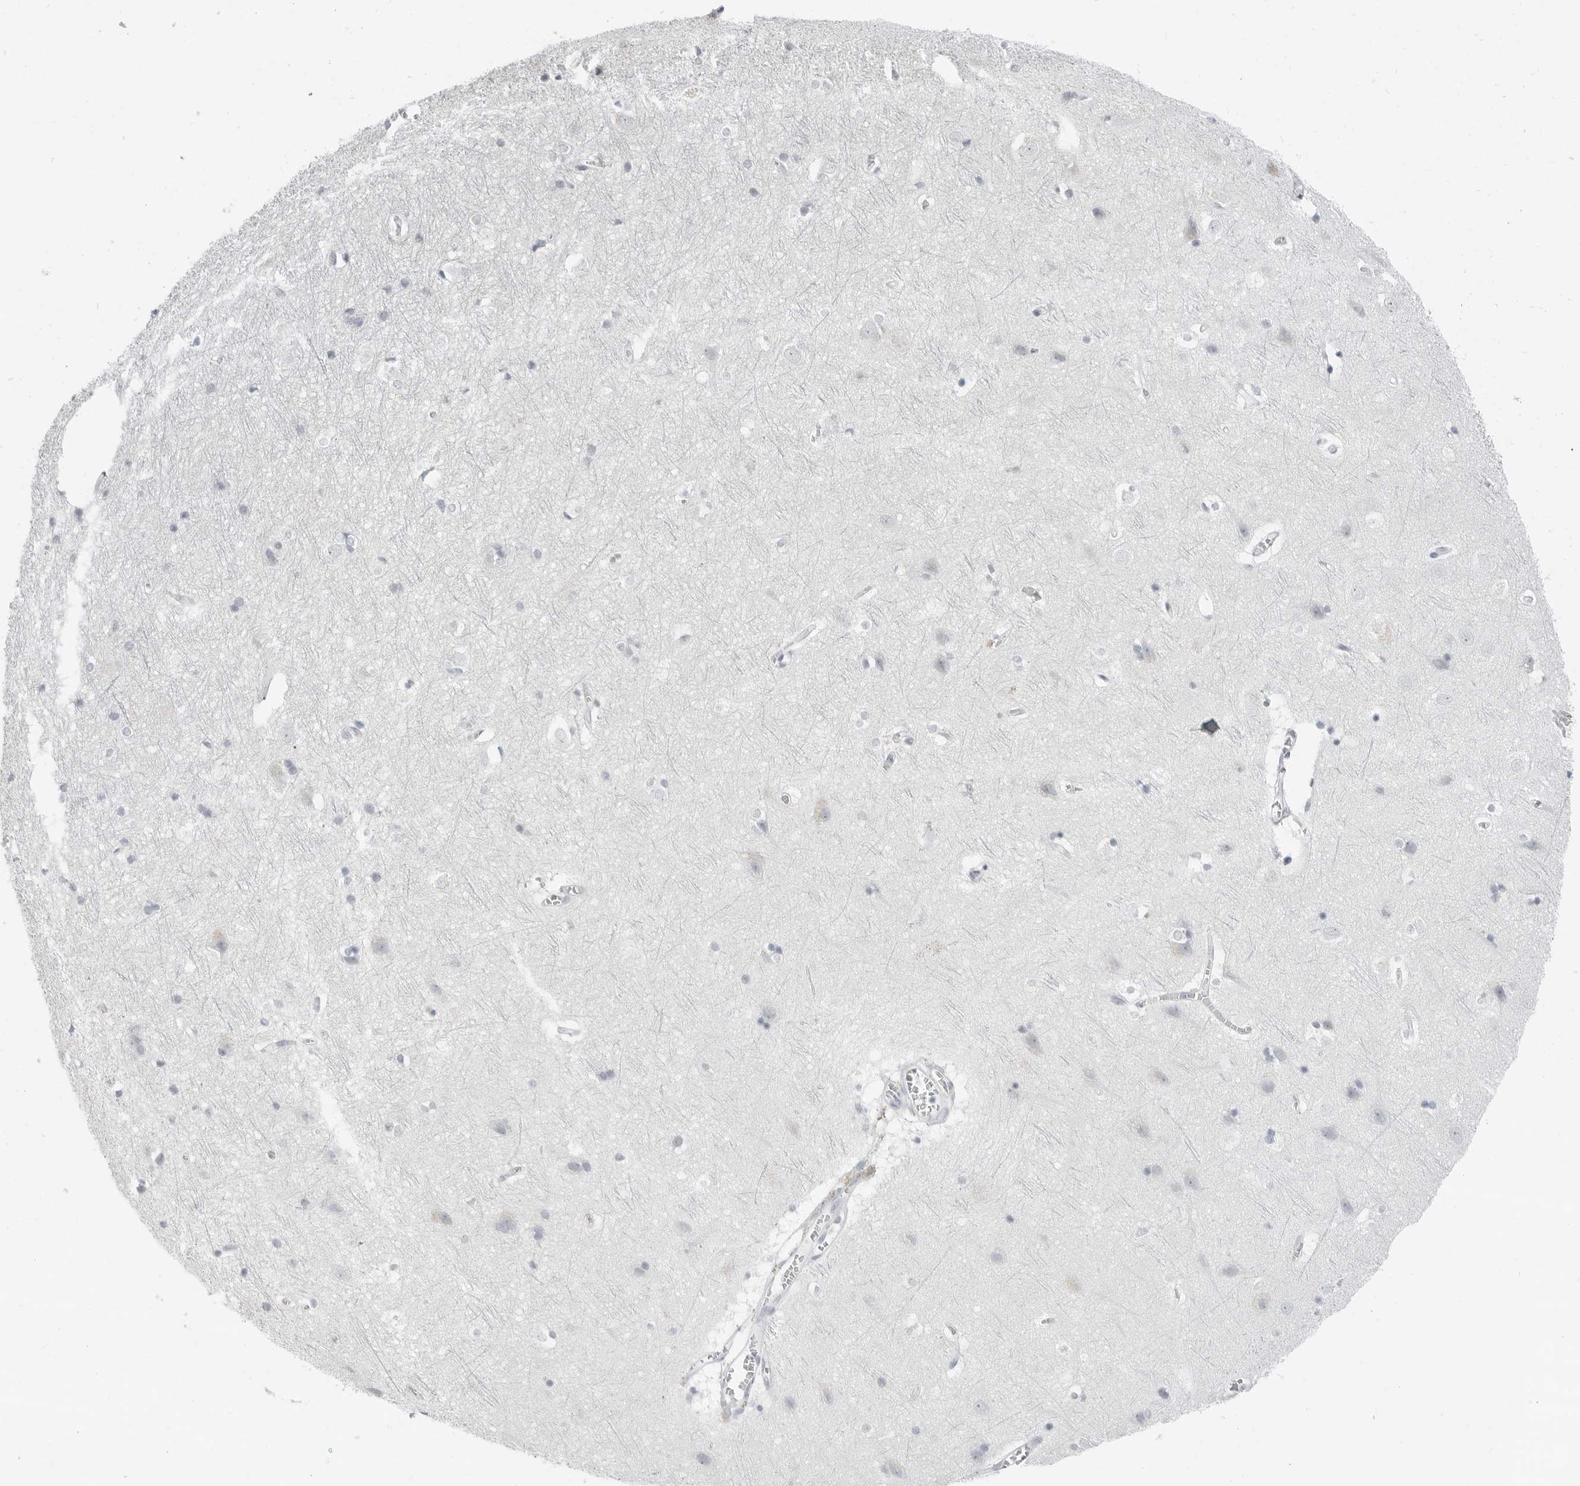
{"staining": {"intensity": "negative", "quantity": "none", "location": "none"}, "tissue": "cerebral cortex", "cell_type": "Endothelial cells", "image_type": "normal", "snomed": [{"axis": "morphology", "description": "Normal tissue, NOS"}, {"axis": "topography", "description": "Cerebral cortex"}], "caption": "Endothelial cells show no significant positivity in normal cerebral cortex. (DAB immunohistochemistry (IHC), high magnification).", "gene": "XIRP1", "patient": {"sex": "male", "age": 54}}